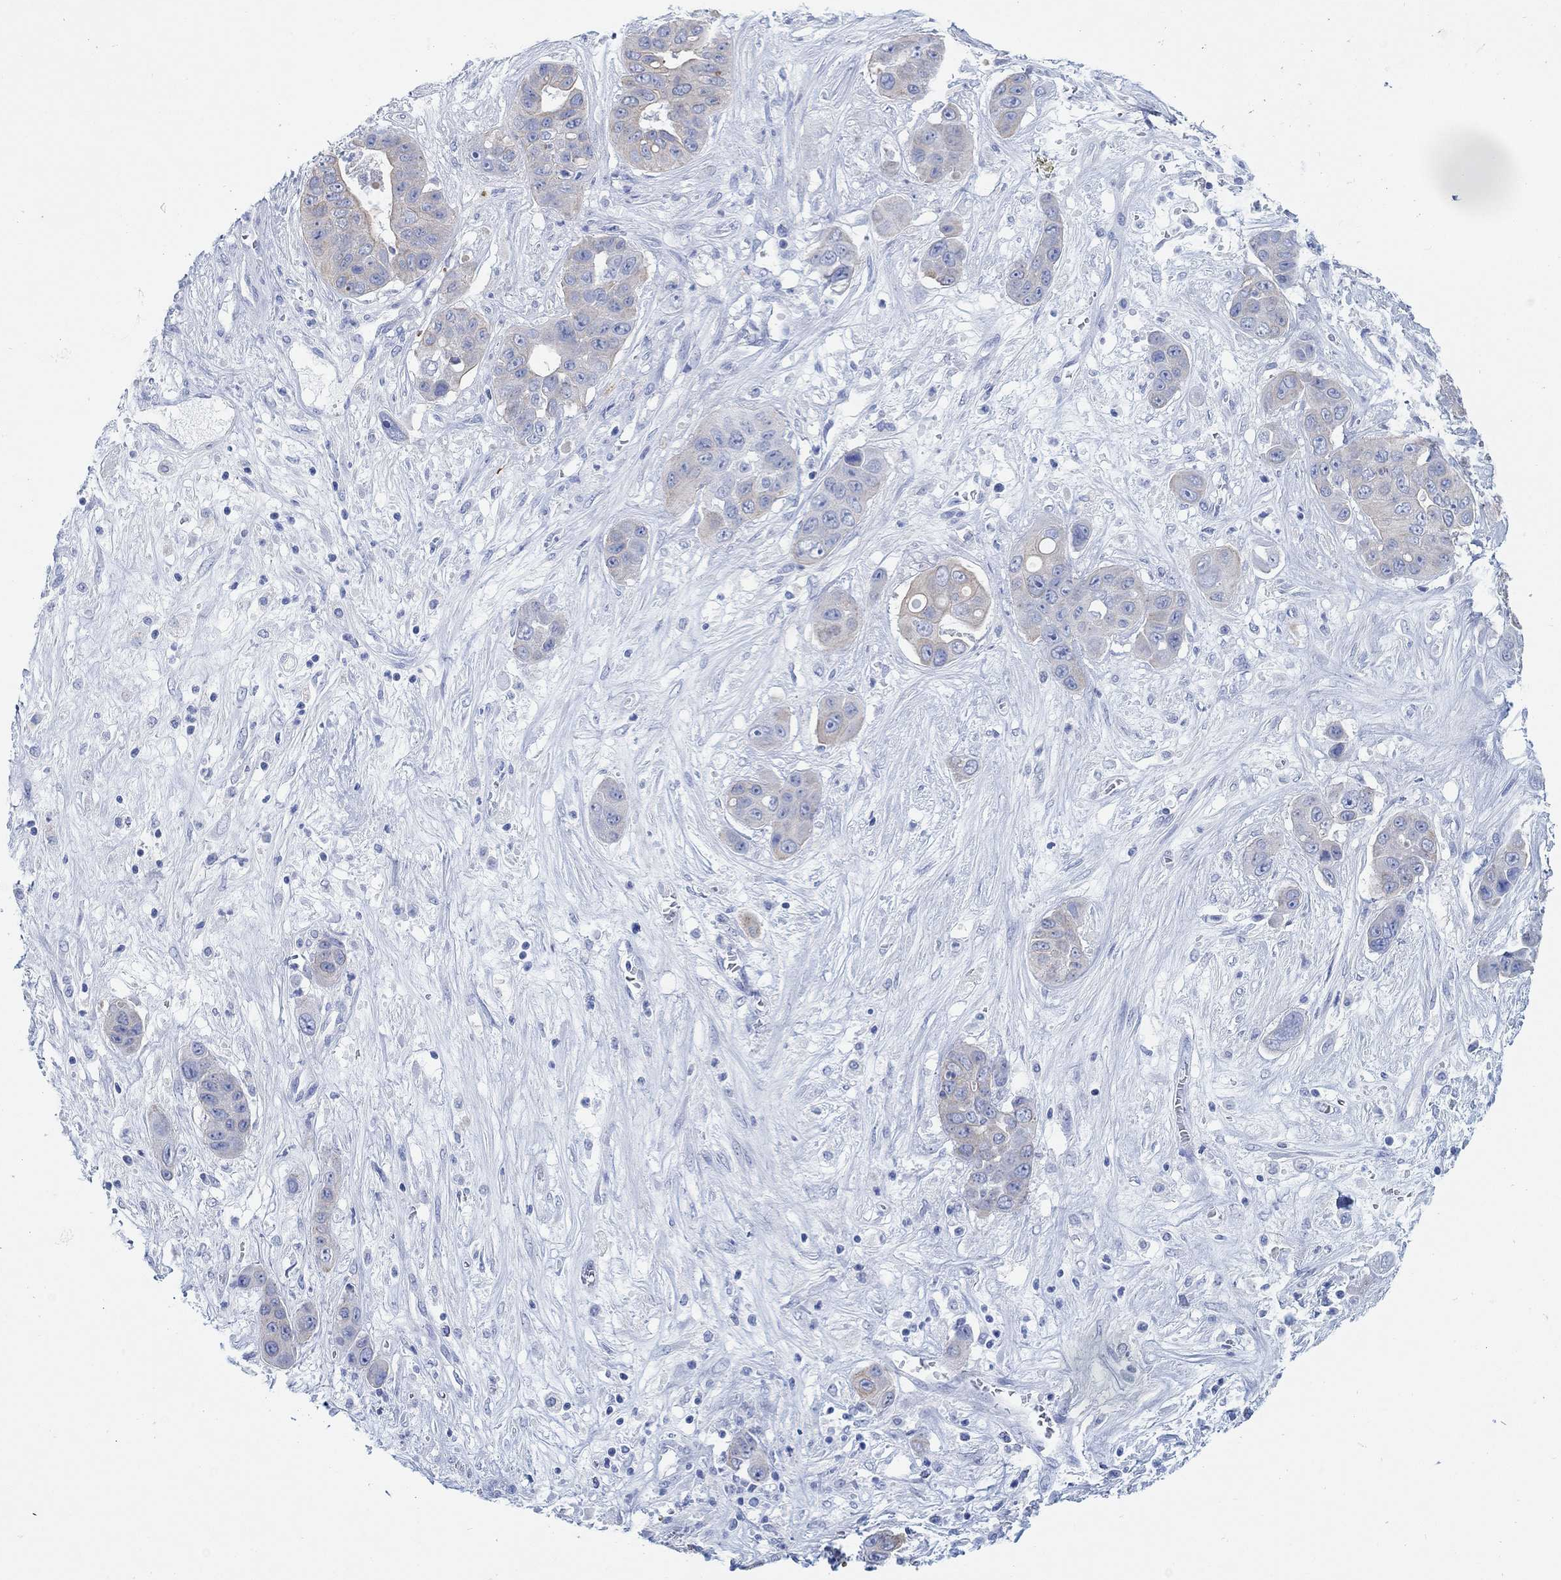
{"staining": {"intensity": "weak", "quantity": "<25%", "location": "cytoplasmic/membranous"}, "tissue": "liver cancer", "cell_type": "Tumor cells", "image_type": "cancer", "snomed": [{"axis": "morphology", "description": "Cholangiocarcinoma"}, {"axis": "topography", "description": "Liver"}], "caption": "High magnification brightfield microscopy of liver cancer (cholangiocarcinoma) stained with DAB (3,3'-diaminobenzidine) (brown) and counterstained with hematoxylin (blue): tumor cells show no significant staining. (DAB IHC with hematoxylin counter stain).", "gene": "AK8", "patient": {"sex": "female", "age": 52}}